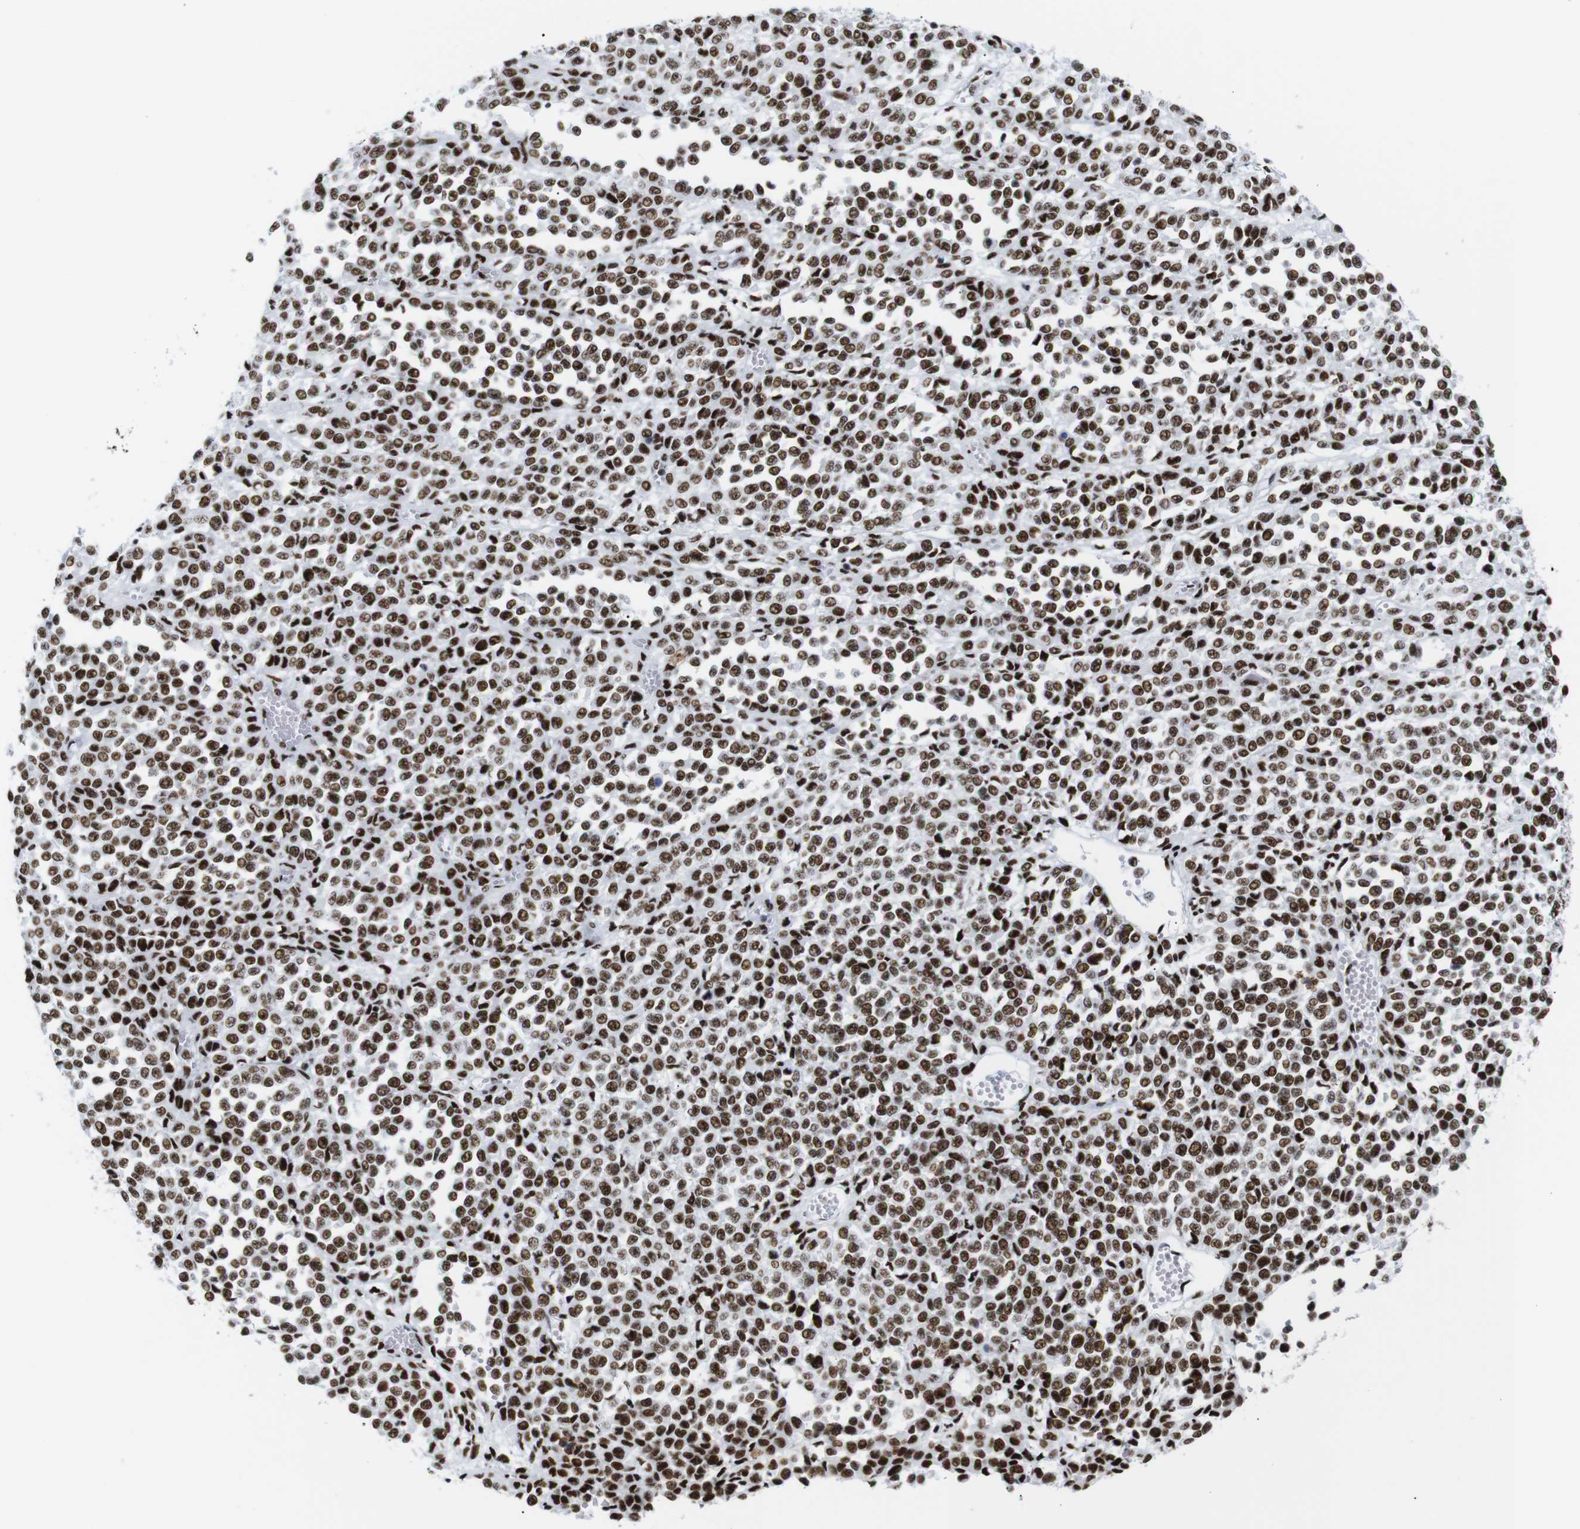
{"staining": {"intensity": "strong", "quantity": ">75%", "location": "nuclear"}, "tissue": "melanoma", "cell_type": "Tumor cells", "image_type": "cancer", "snomed": [{"axis": "morphology", "description": "Malignant melanoma, Metastatic site"}, {"axis": "topography", "description": "Pancreas"}], "caption": "High-magnification brightfield microscopy of malignant melanoma (metastatic site) stained with DAB (brown) and counterstained with hematoxylin (blue). tumor cells exhibit strong nuclear positivity is seen in approximately>75% of cells. Using DAB (3,3'-diaminobenzidine) (brown) and hematoxylin (blue) stains, captured at high magnification using brightfield microscopy.", "gene": "TRA2B", "patient": {"sex": "female", "age": 30}}